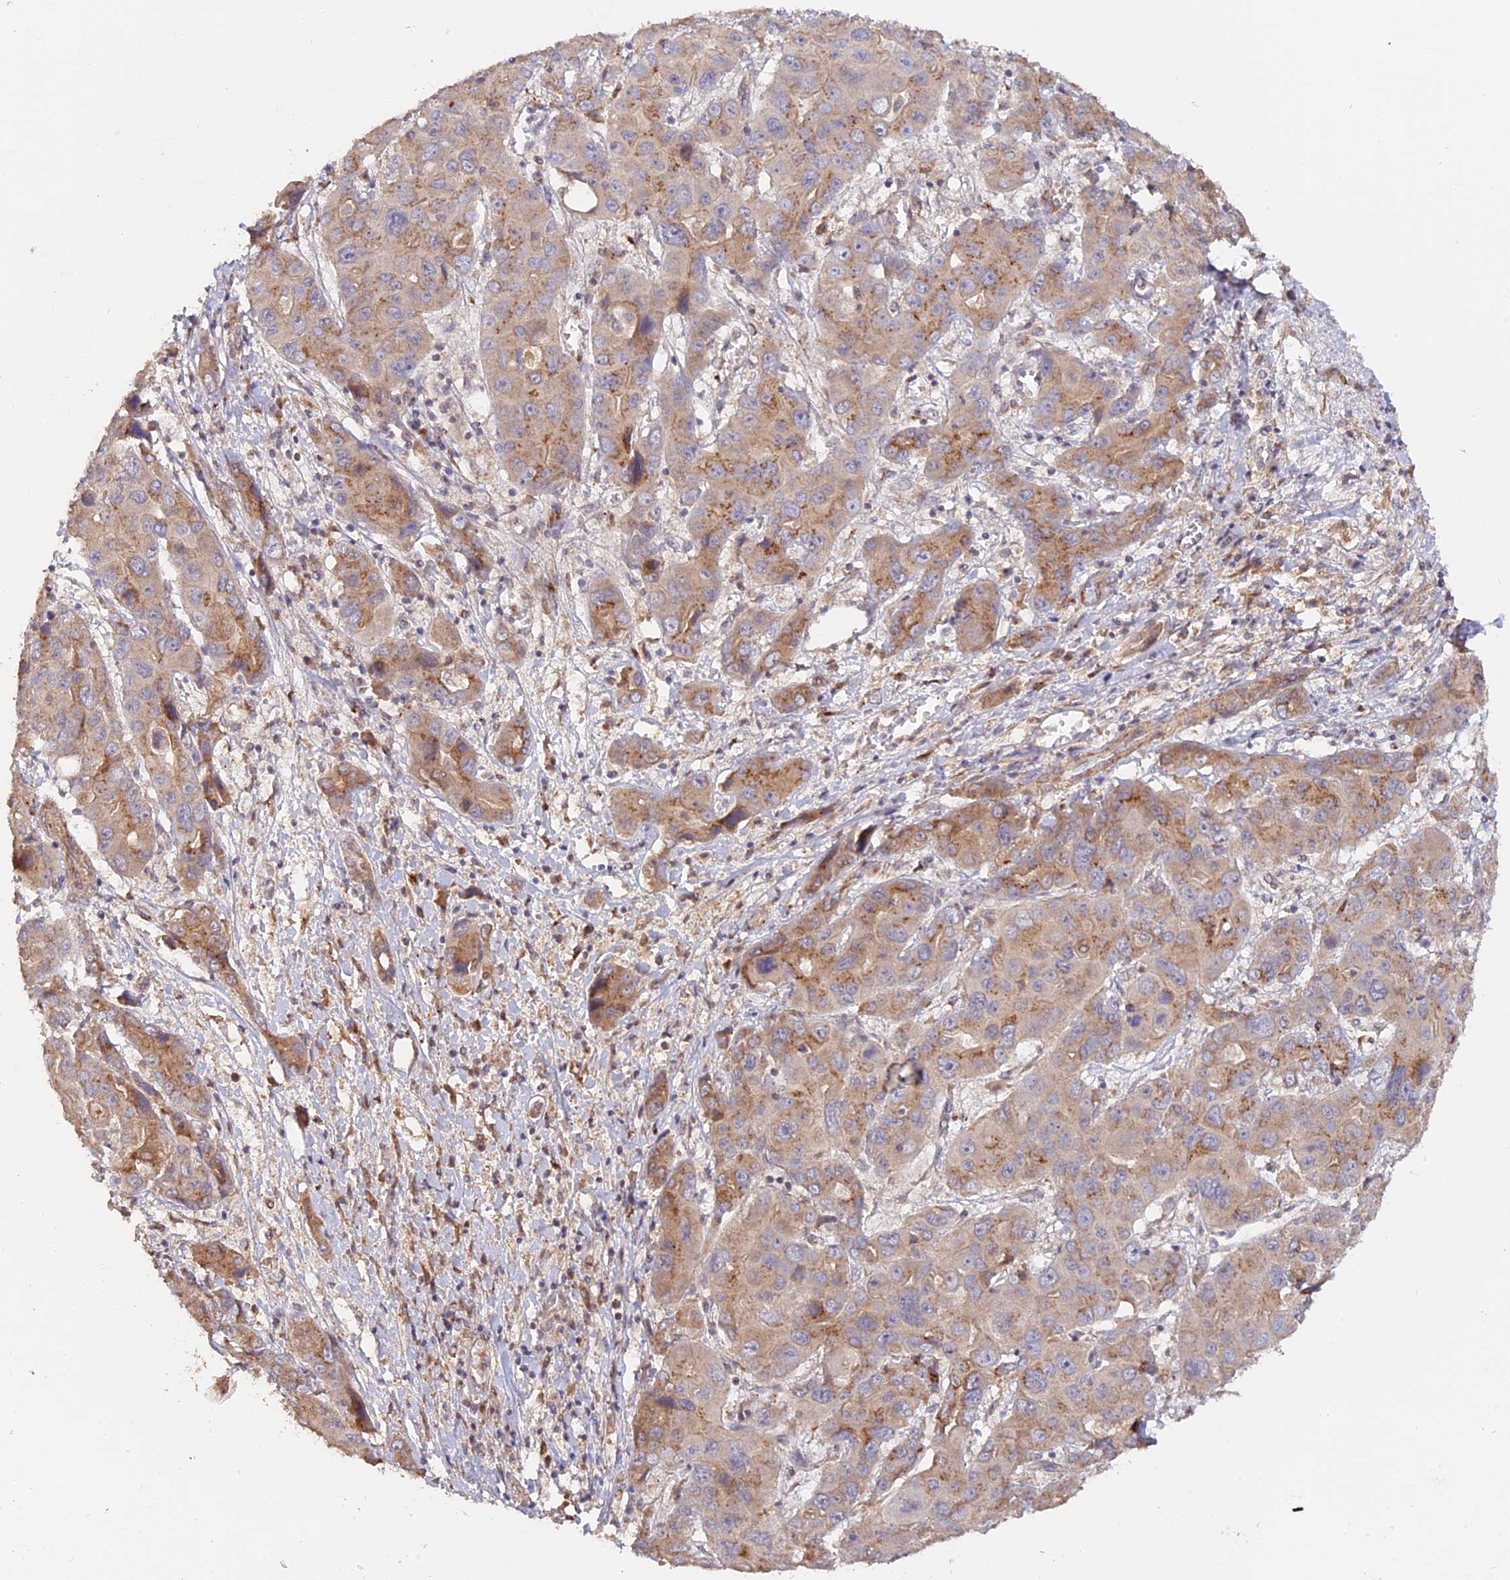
{"staining": {"intensity": "weak", "quantity": ">75%", "location": "cytoplasmic/membranous"}, "tissue": "liver cancer", "cell_type": "Tumor cells", "image_type": "cancer", "snomed": [{"axis": "morphology", "description": "Cholangiocarcinoma"}, {"axis": "topography", "description": "Liver"}], "caption": "Liver cancer (cholangiocarcinoma) stained for a protein reveals weak cytoplasmic/membranous positivity in tumor cells.", "gene": "TANGO6", "patient": {"sex": "male", "age": 67}}